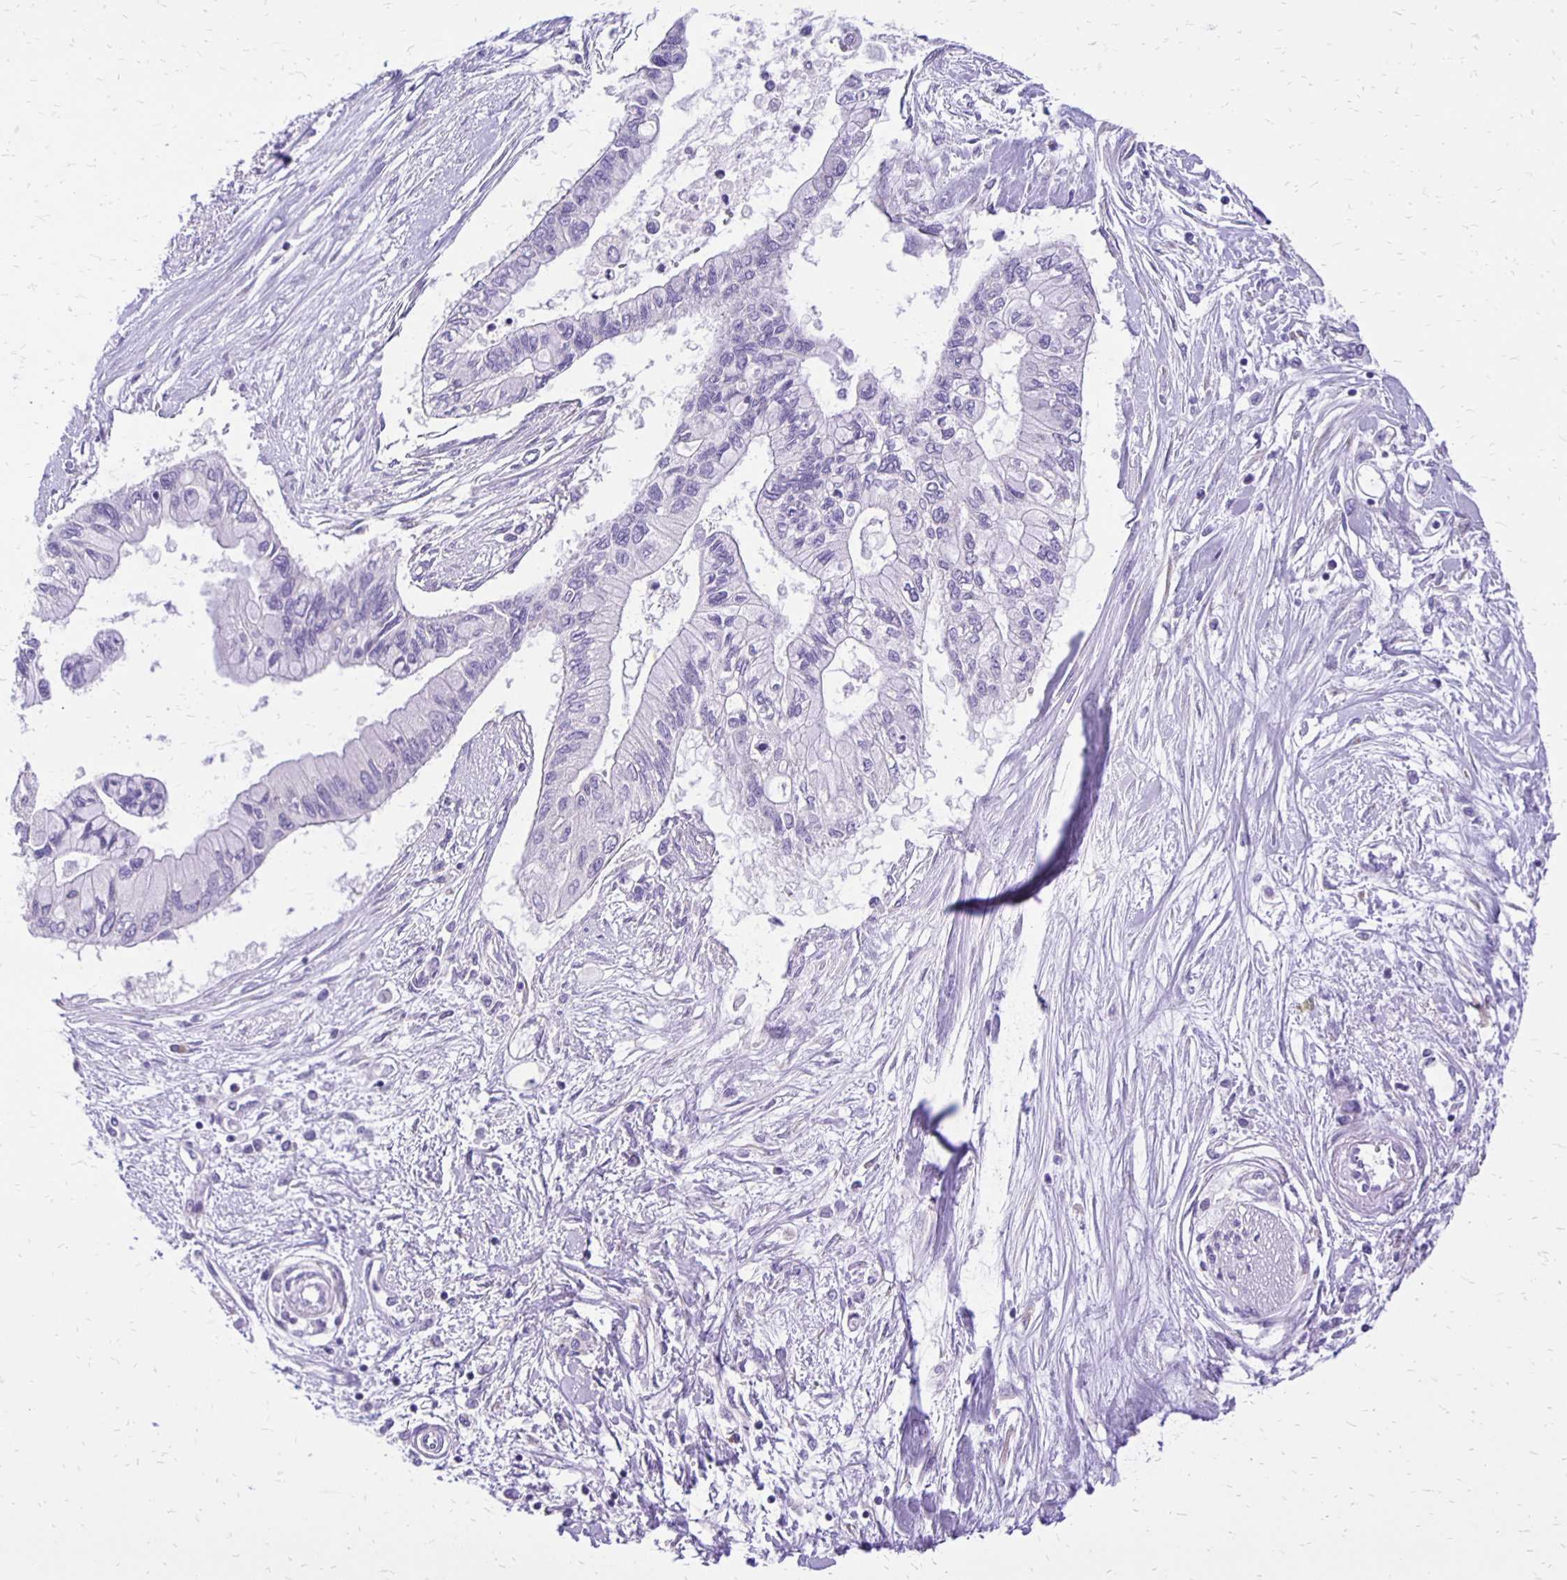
{"staining": {"intensity": "negative", "quantity": "none", "location": "none"}, "tissue": "pancreatic cancer", "cell_type": "Tumor cells", "image_type": "cancer", "snomed": [{"axis": "morphology", "description": "Adenocarcinoma, NOS"}, {"axis": "topography", "description": "Pancreas"}], "caption": "High power microscopy image of an immunohistochemistry (IHC) histopathology image of adenocarcinoma (pancreatic), revealing no significant expression in tumor cells.", "gene": "ANKRD45", "patient": {"sex": "female", "age": 77}}